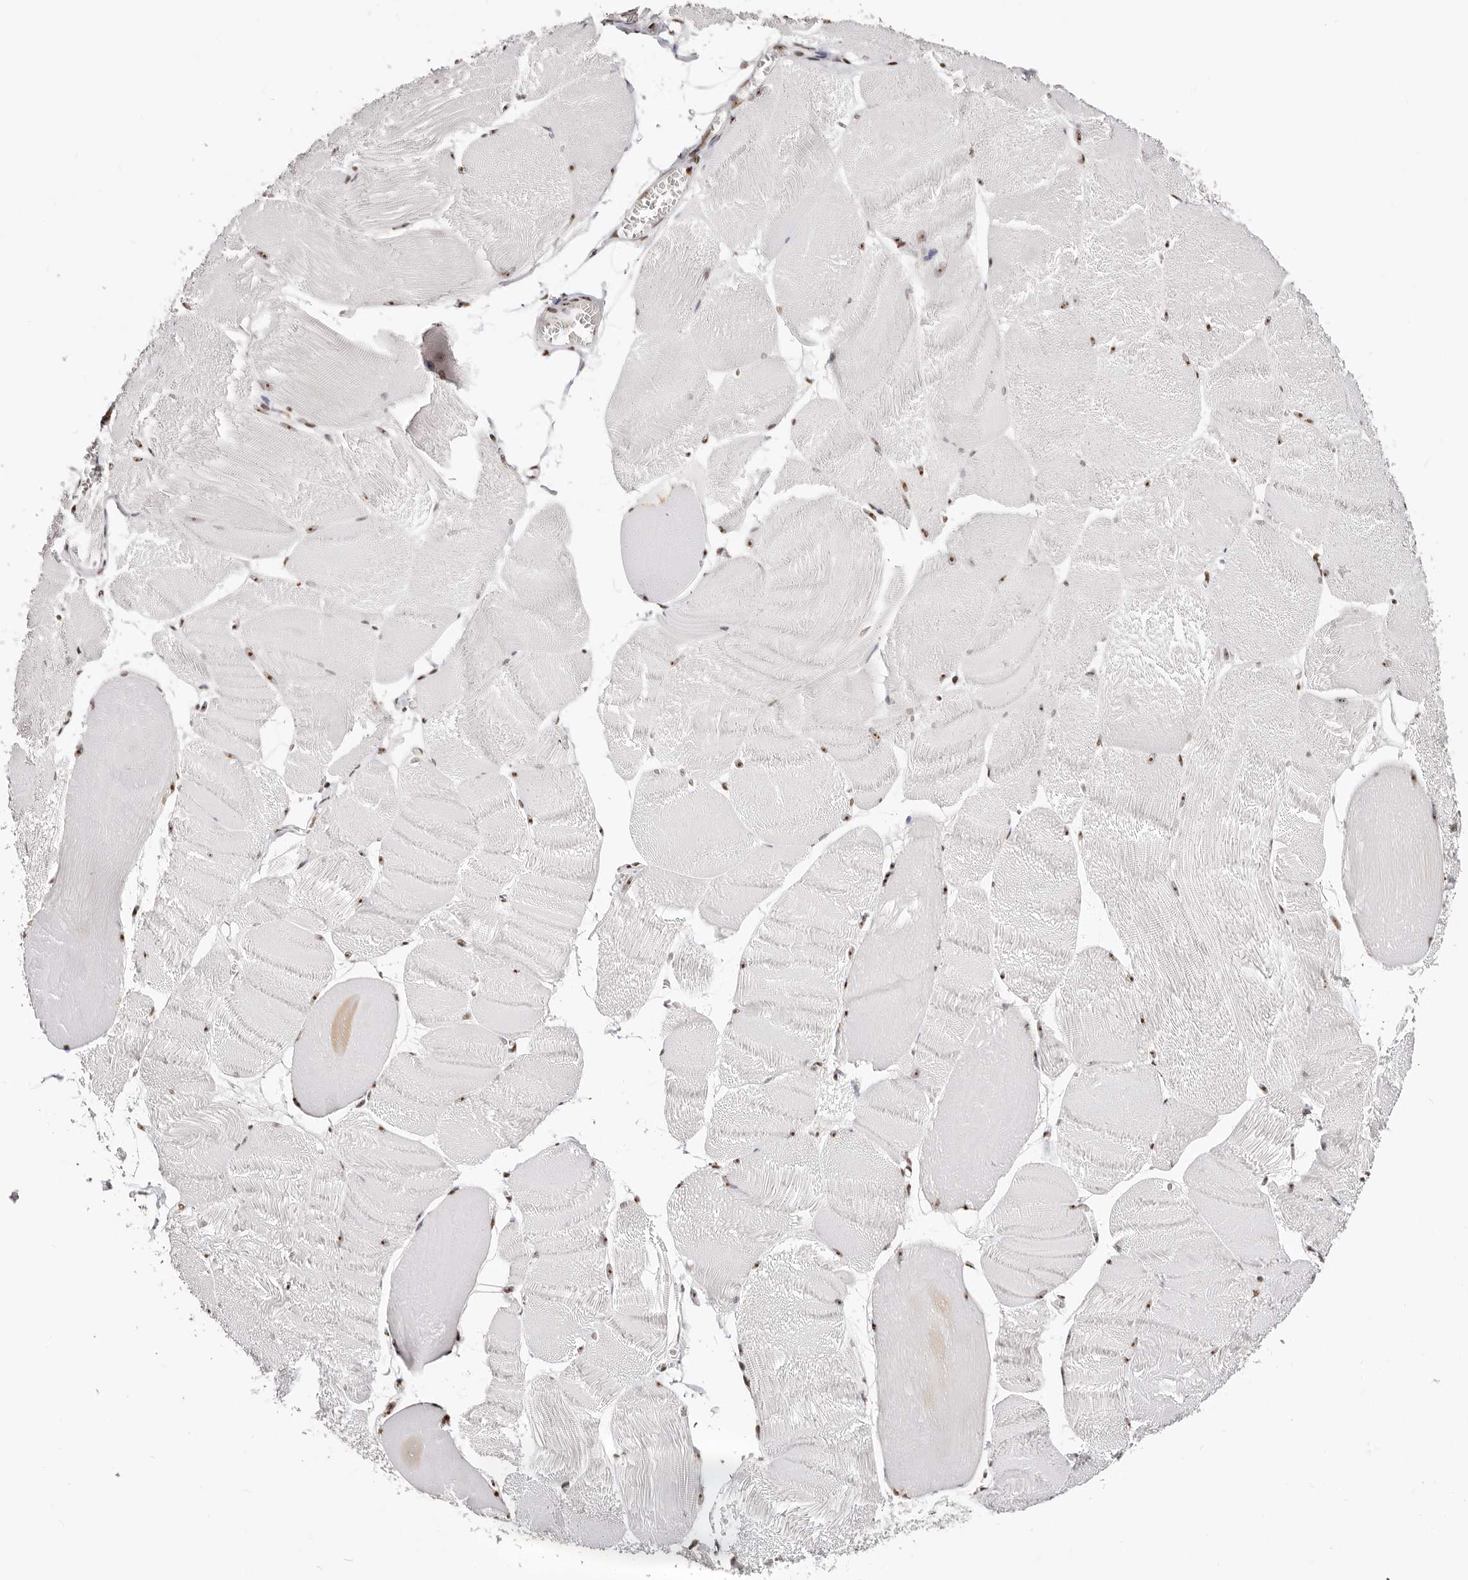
{"staining": {"intensity": "strong", "quantity": ">75%", "location": "nuclear"}, "tissue": "skeletal muscle", "cell_type": "Myocytes", "image_type": "normal", "snomed": [{"axis": "morphology", "description": "Normal tissue, NOS"}, {"axis": "morphology", "description": "Basal cell carcinoma"}, {"axis": "topography", "description": "Skeletal muscle"}], "caption": "This image reveals IHC staining of unremarkable skeletal muscle, with high strong nuclear expression in approximately >75% of myocytes.", "gene": "IQGAP3", "patient": {"sex": "female", "age": 64}}